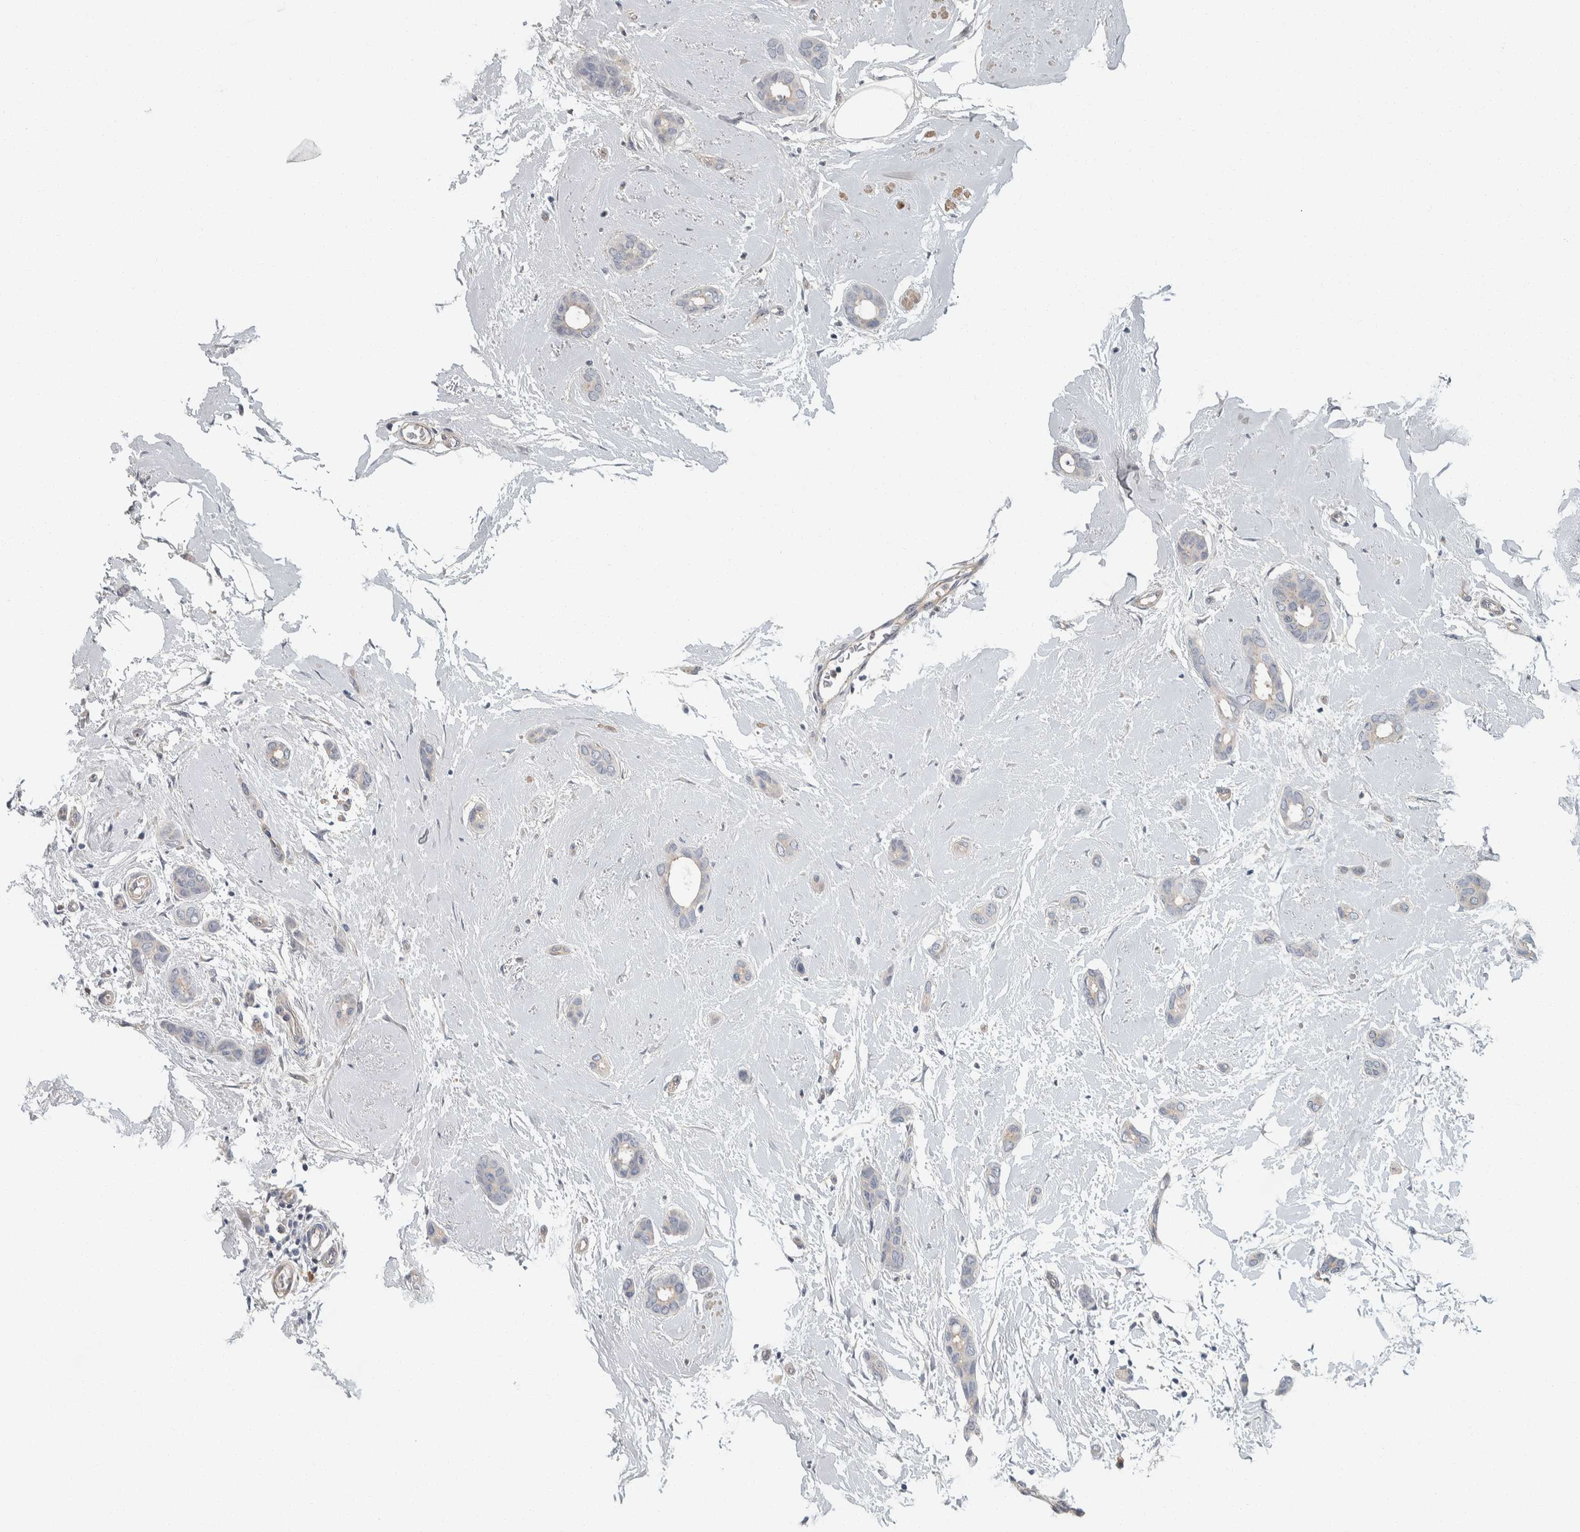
{"staining": {"intensity": "negative", "quantity": "none", "location": "none"}, "tissue": "breast cancer", "cell_type": "Tumor cells", "image_type": "cancer", "snomed": [{"axis": "morphology", "description": "Duct carcinoma"}, {"axis": "topography", "description": "Breast"}], "caption": "Human breast cancer (infiltrating ductal carcinoma) stained for a protein using IHC demonstrates no staining in tumor cells.", "gene": "KCNJ3", "patient": {"sex": "female", "age": 55}}